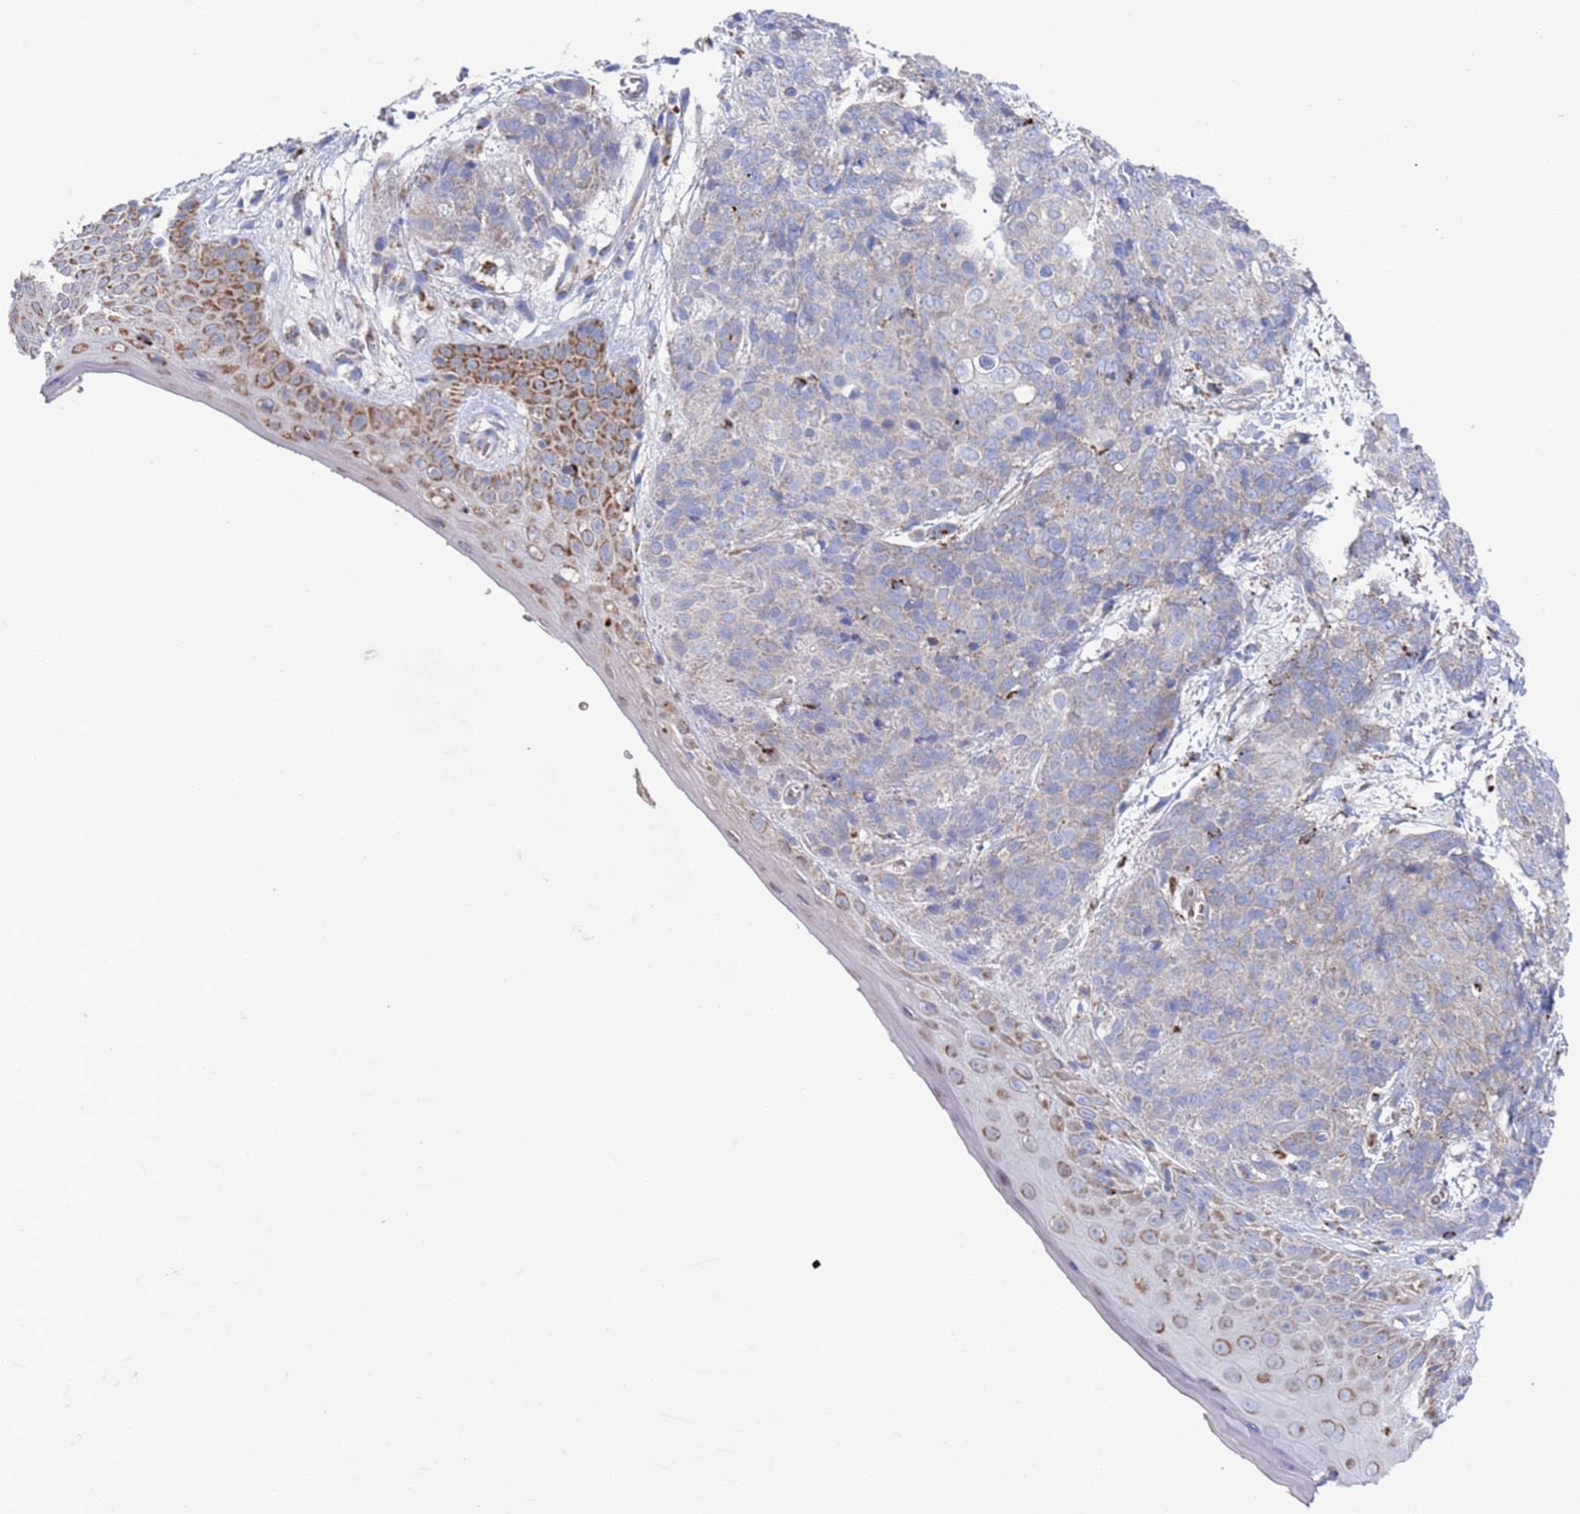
{"staining": {"intensity": "weak", "quantity": "<25%", "location": "cytoplasmic/membranous"}, "tissue": "skin cancer", "cell_type": "Tumor cells", "image_type": "cancer", "snomed": [{"axis": "morphology", "description": "Squamous cell carcinoma, NOS"}, {"axis": "topography", "description": "Skin"}, {"axis": "topography", "description": "Vulva"}], "caption": "This is a histopathology image of IHC staining of squamous cell carcinoma (skin), which shows no positivity in tumor cells. The staining was performed using DAB to visualize the protein expression in brown, while the nuclei were stained in blue with hematoxylin (Magnification: 20x).", "gene": "CHCHD6", "patient": {"sex": "female", "age": 85}}